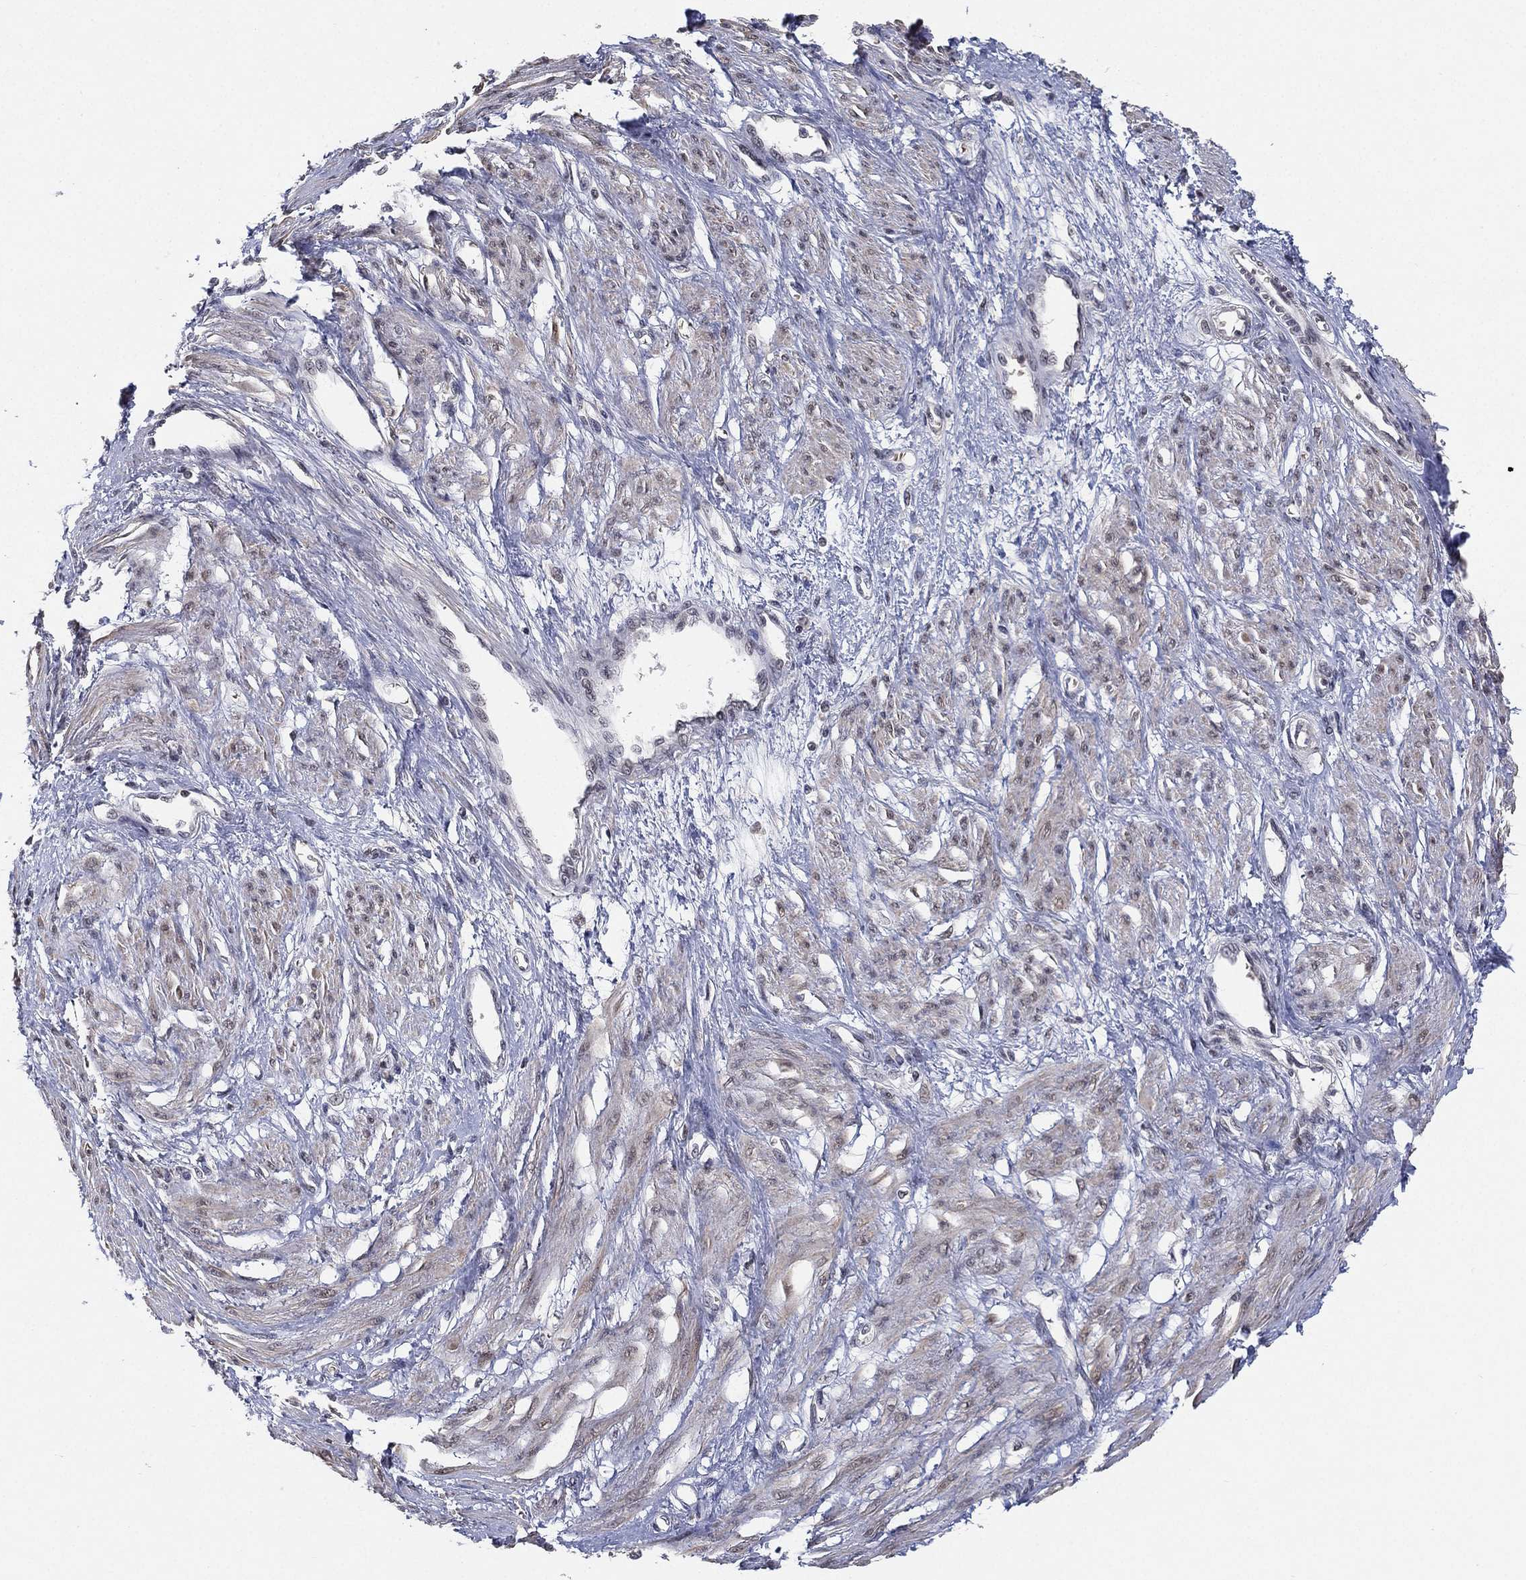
{"staining": {"intensity": "weak", "quantity": "<25%", "location": "nuclear"}, "tissue": "smooth muscle", "cell_type": "Smooth muscle cells", "image_type": "normal", "snomed": [{"axis": "morphology", "description": "Normal tissue, NOS"}, {"axis": "topography", "description": "Smooth muscle"}, {"axis": "topography", "description": "Uterus"}], "caption": "Smooth muscle was stained to show a protein in brown. There is no significant expression in smooth muscle cells. (DAB IHC visualized using brightfield microscopy, high magnification).", "gene": "DGCR8", "patient": {"sex": "female", "age": 39}}